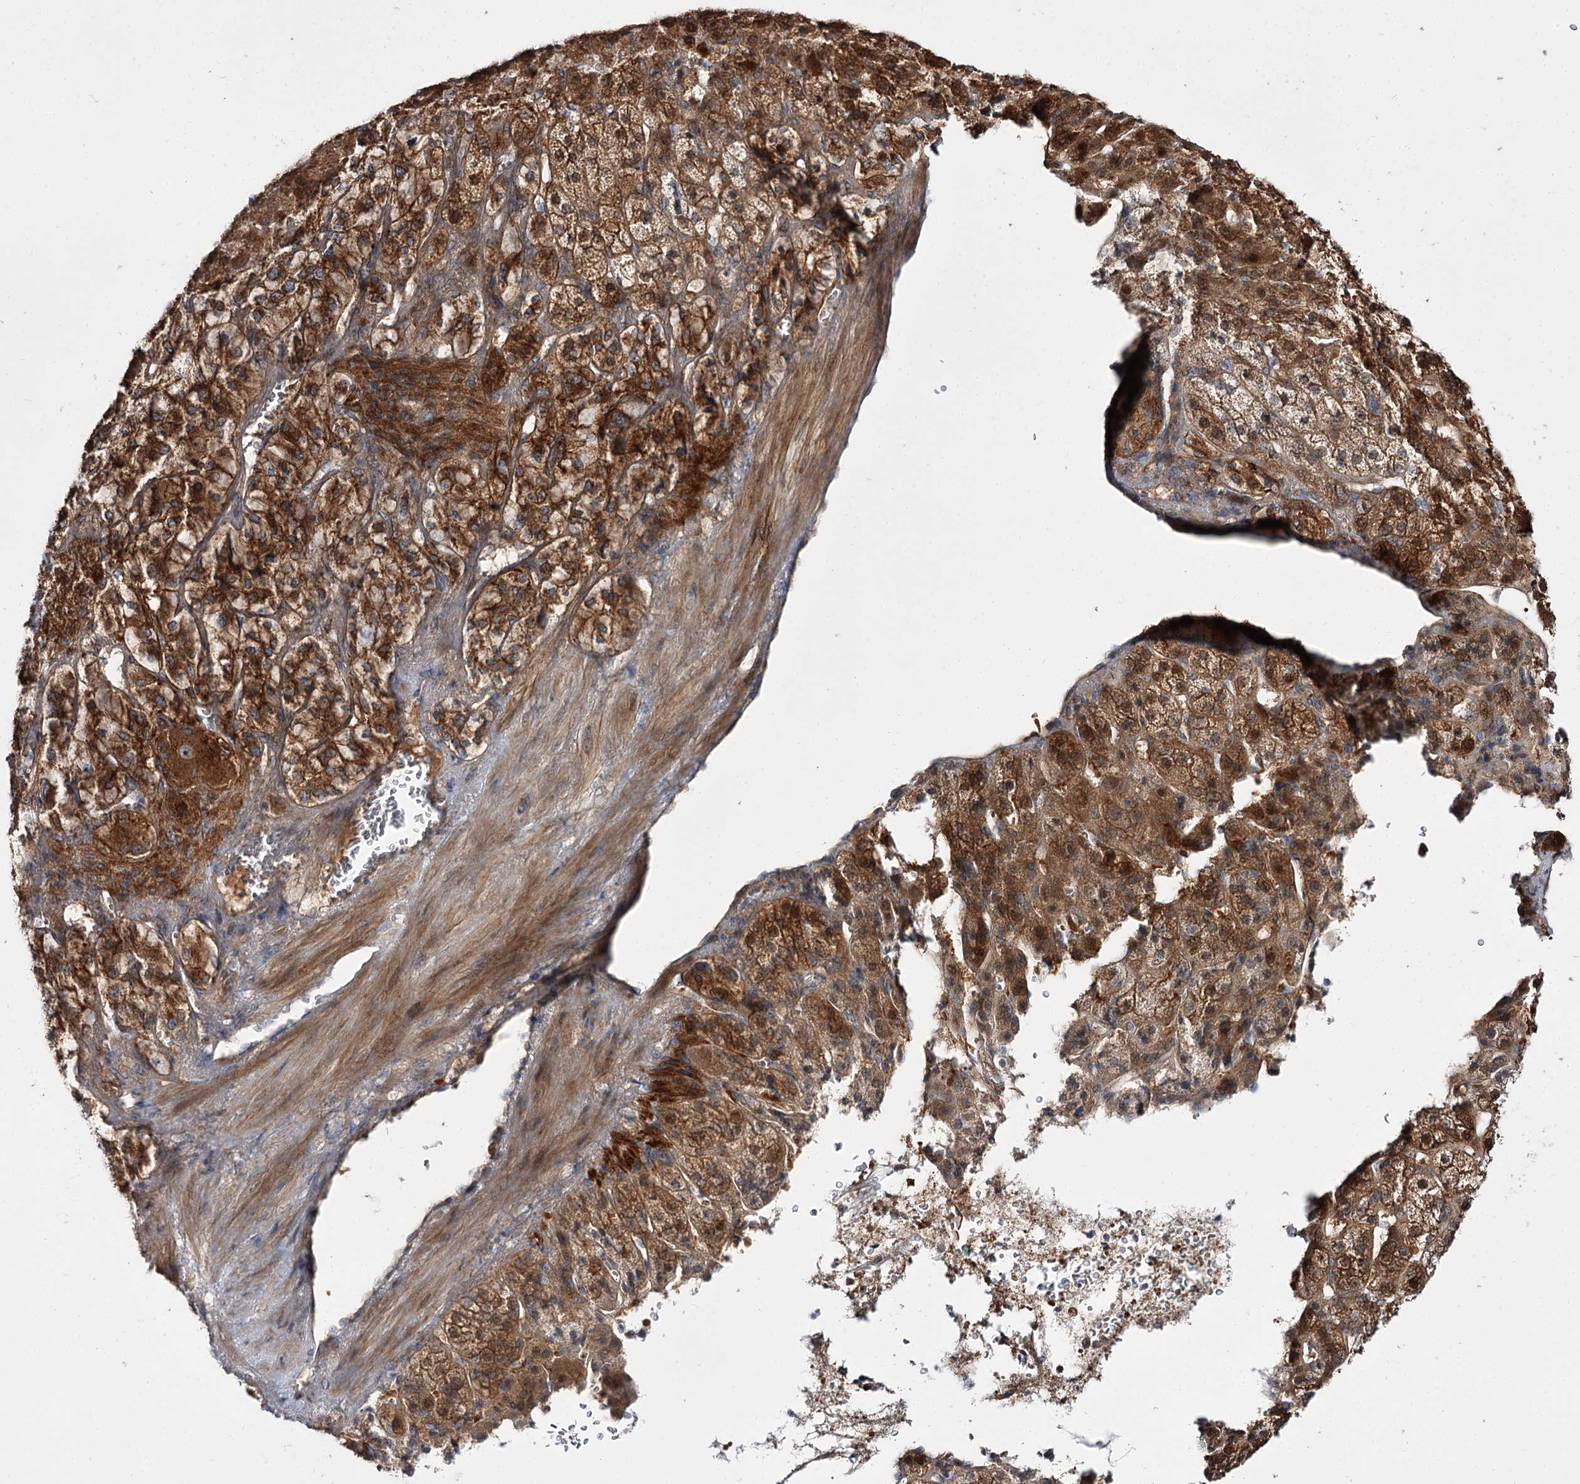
{"staining": {"intensity": "moderate", "quantity": ">75%", "location": "cytoplasmic/membranous"}, "tissue": "adrenal gland", "cell_type": "Glandular cells", "image_type": "normal", "snomed": [{"axis": "morphology", "description": "Normal tissue, NOS"}, {"axis": "topography", "description": "Adrenal gland"}], "caption": "Moderate cytoplasmic/membranous positivity for a protein is appreciated in about >75% of glandular cells of unremarkable adrenal gland using immunohistochemistry.", "gene": "C11orf80", "patient": {"sex": "female", "age": 57}}